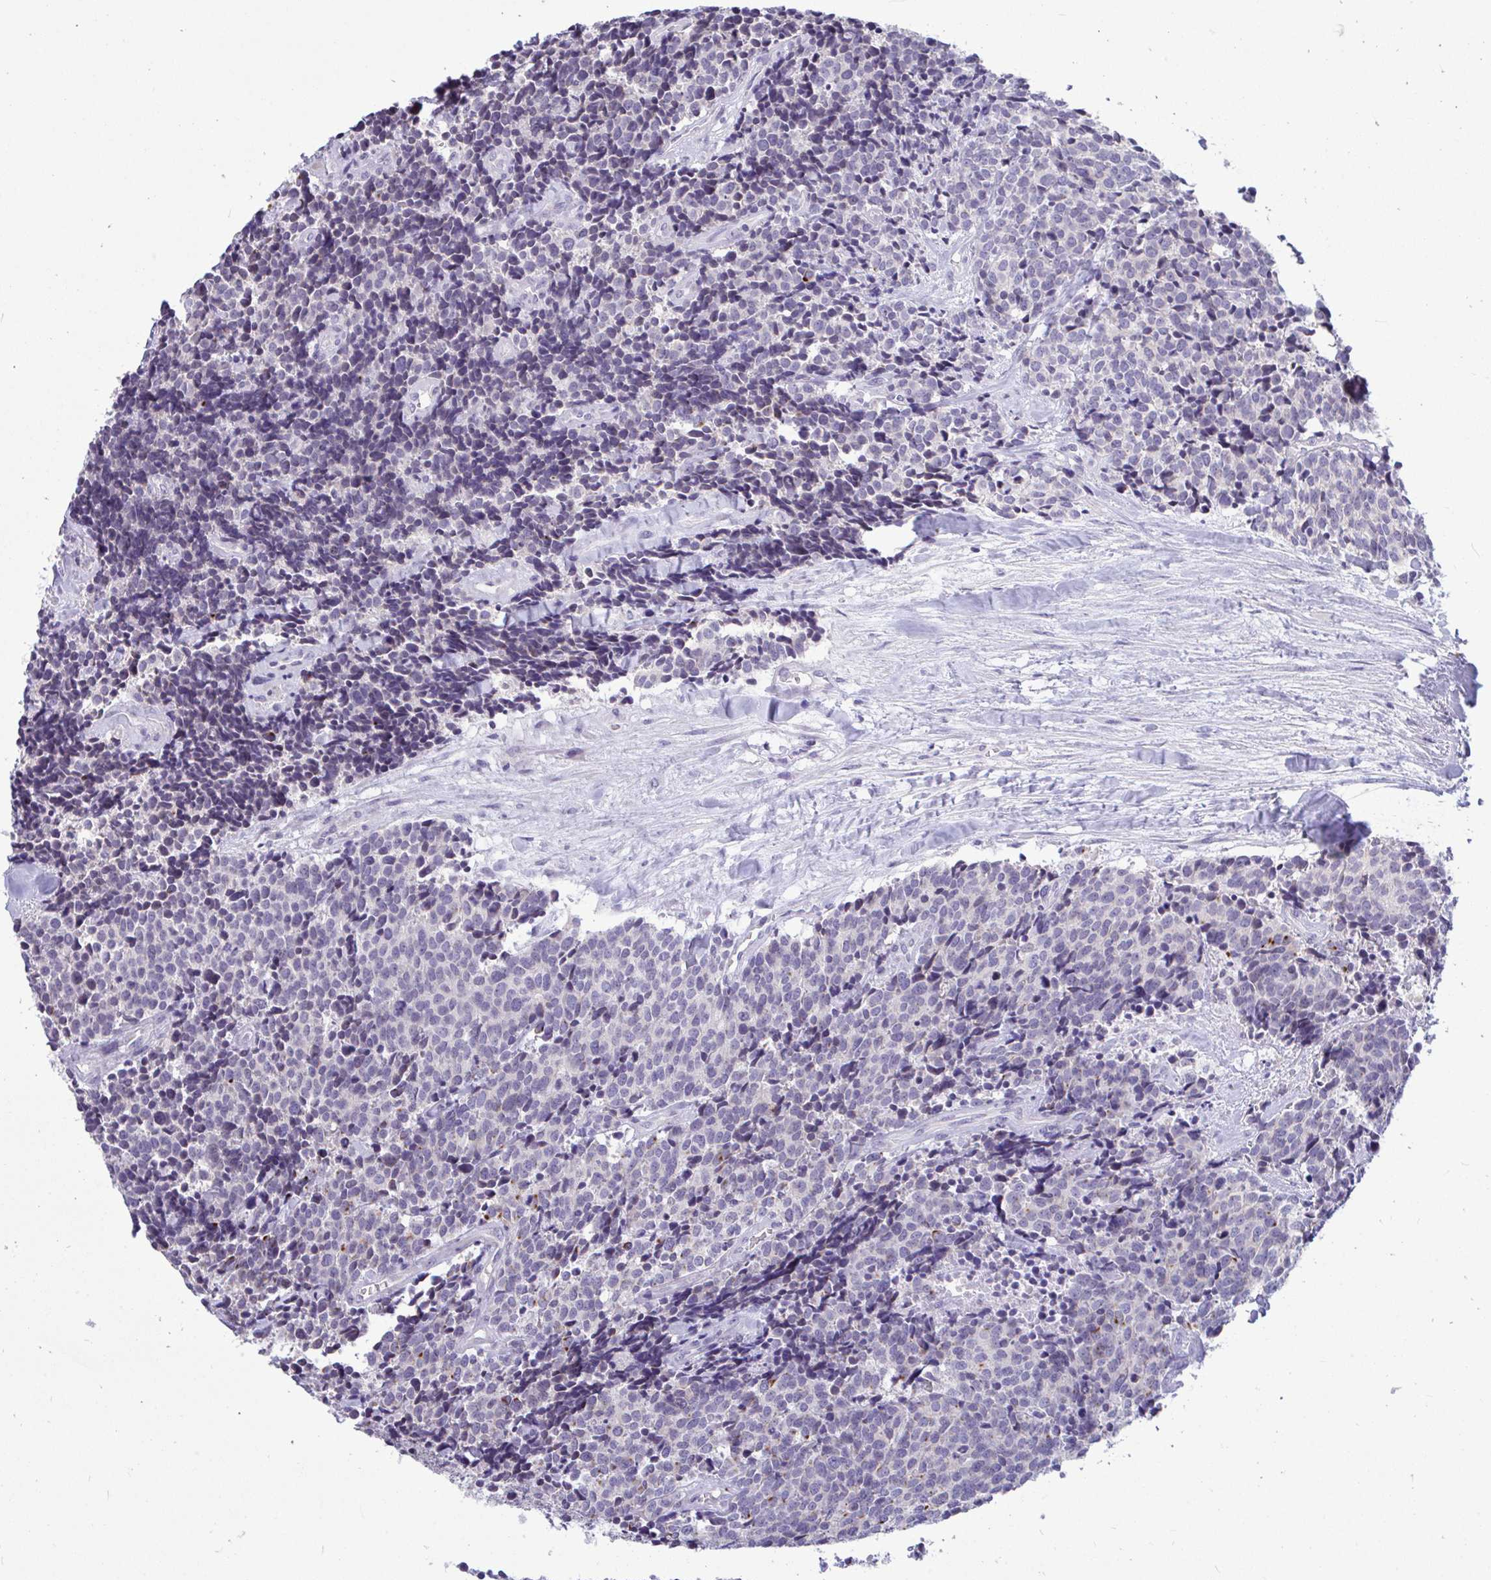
{"staining": {"intensity": "moderate", "quantity": "<25%", "location": "cytoplasmic/membranous"}, "tissue": "carcinoid", "cell_type": "Tumor cells", "image_type": "cancer", "snomed": [{"axis": "morphology", "description": "Carcinoid, malignant, NOS"}, {"axis": "topography", "description": "Skin"}], "caption": "IHC staining of carcinoid (malignant), which reveals low levels of moderate cytoplasmic/membranous expression in approximately <25% of tumor cells indicating moderate cytoplasmic/membranous protein expression. The staining was performed using DAB (brown) for protein detection and nuclei were counterstained in hematoxylin (blue).", "gene": "PIGK", "patient": {"sex": "female", "age": 79}}